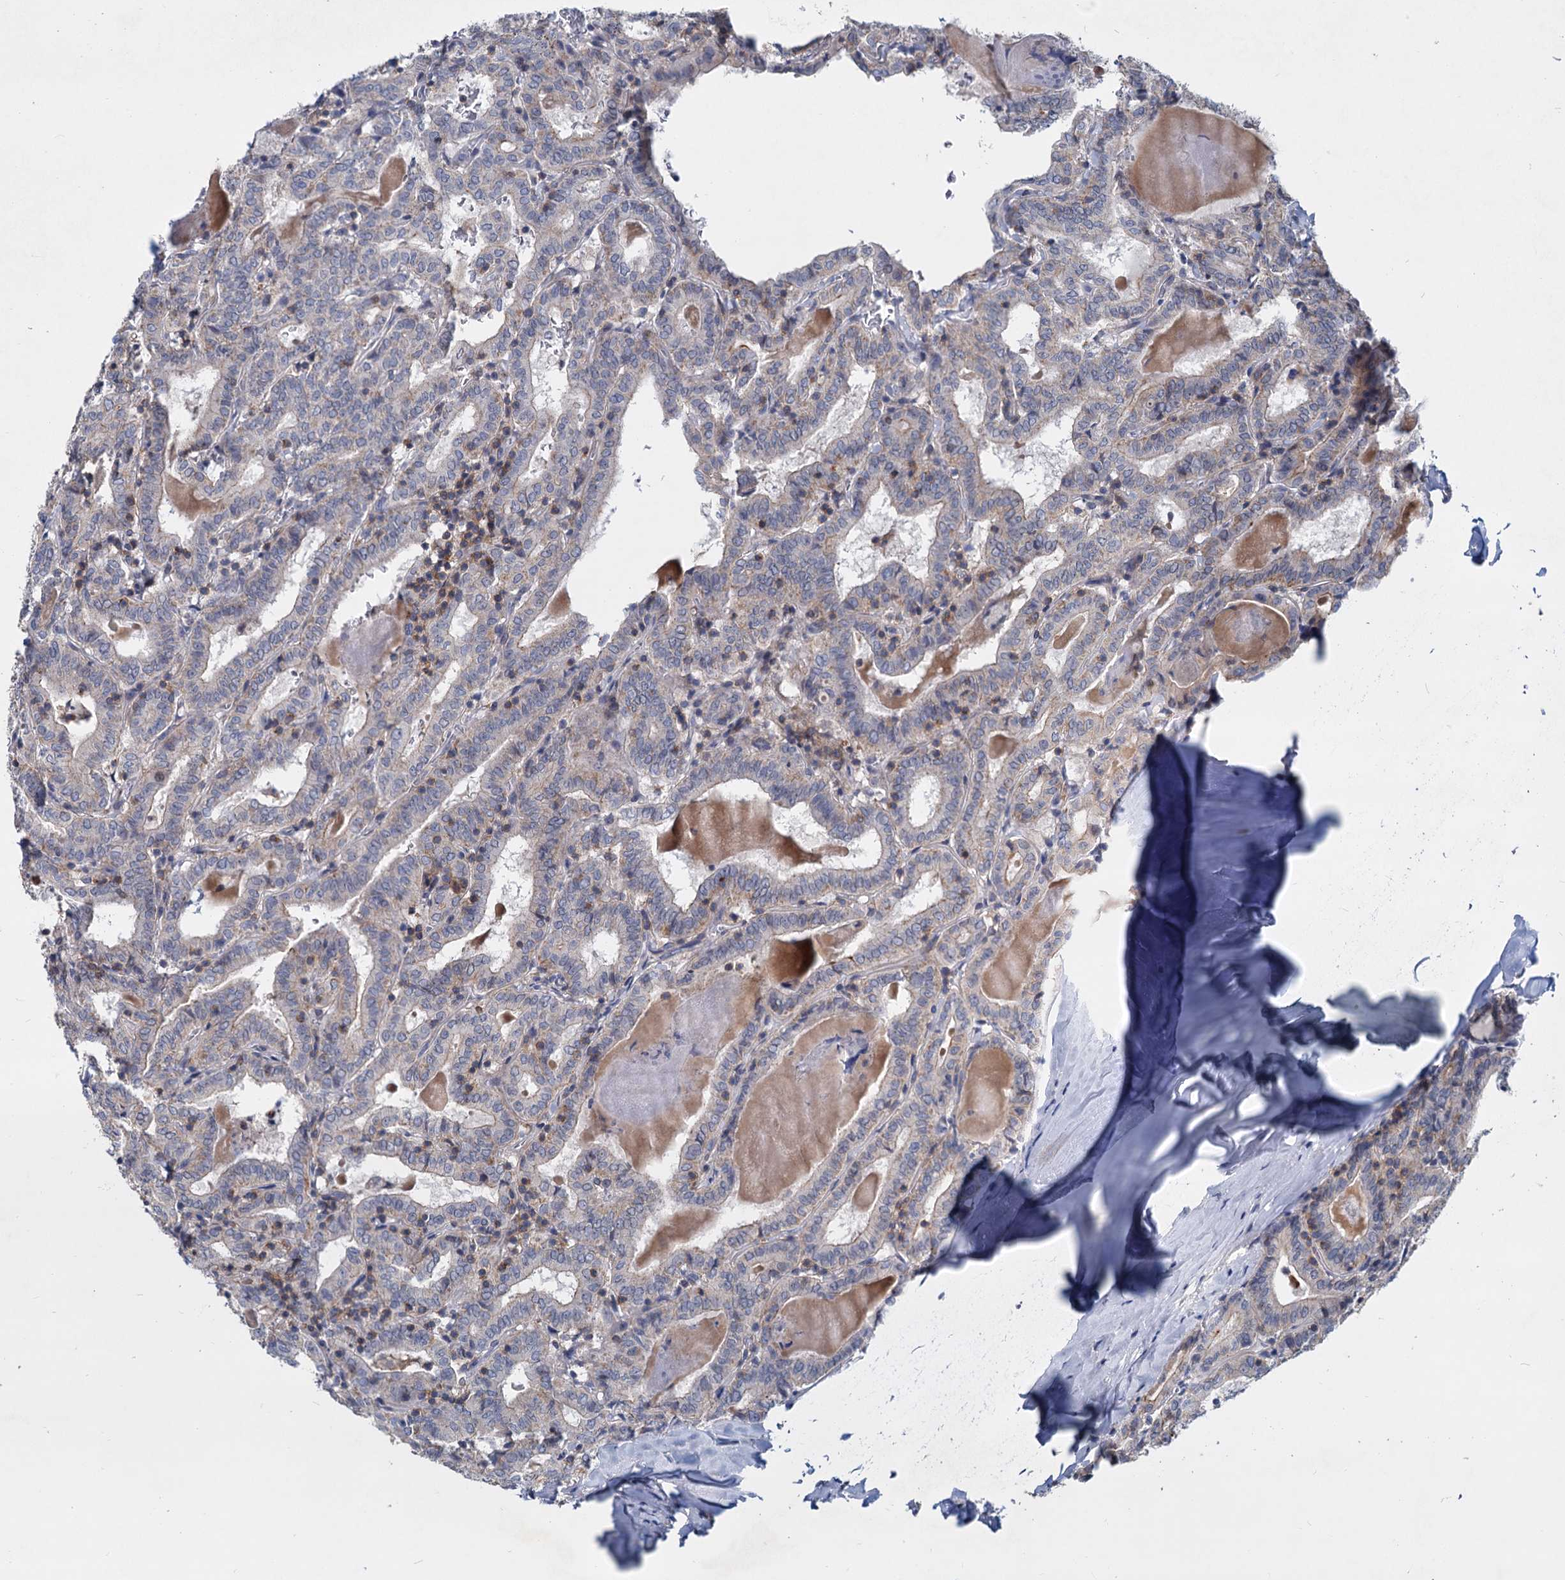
{"staining": {"intensity": "weak", "quantity": "<25%", "location": "cytoplasmic/membranous"}, "tissue": "thyroid cancer", "cell_type": "Tumor cells", "image_type": "cancer", "snomed": [{"axis": "morphology", "description": "Papillary adenocarcinoma, NOS"}, {"axis": "topography", "description": "Thyroid gland"}], "caption": "An image of human thyroid cancer is negative for staining in tumor cells.", "gene": "LRCH4", "patient": {"sex": "female", "age": 72}}